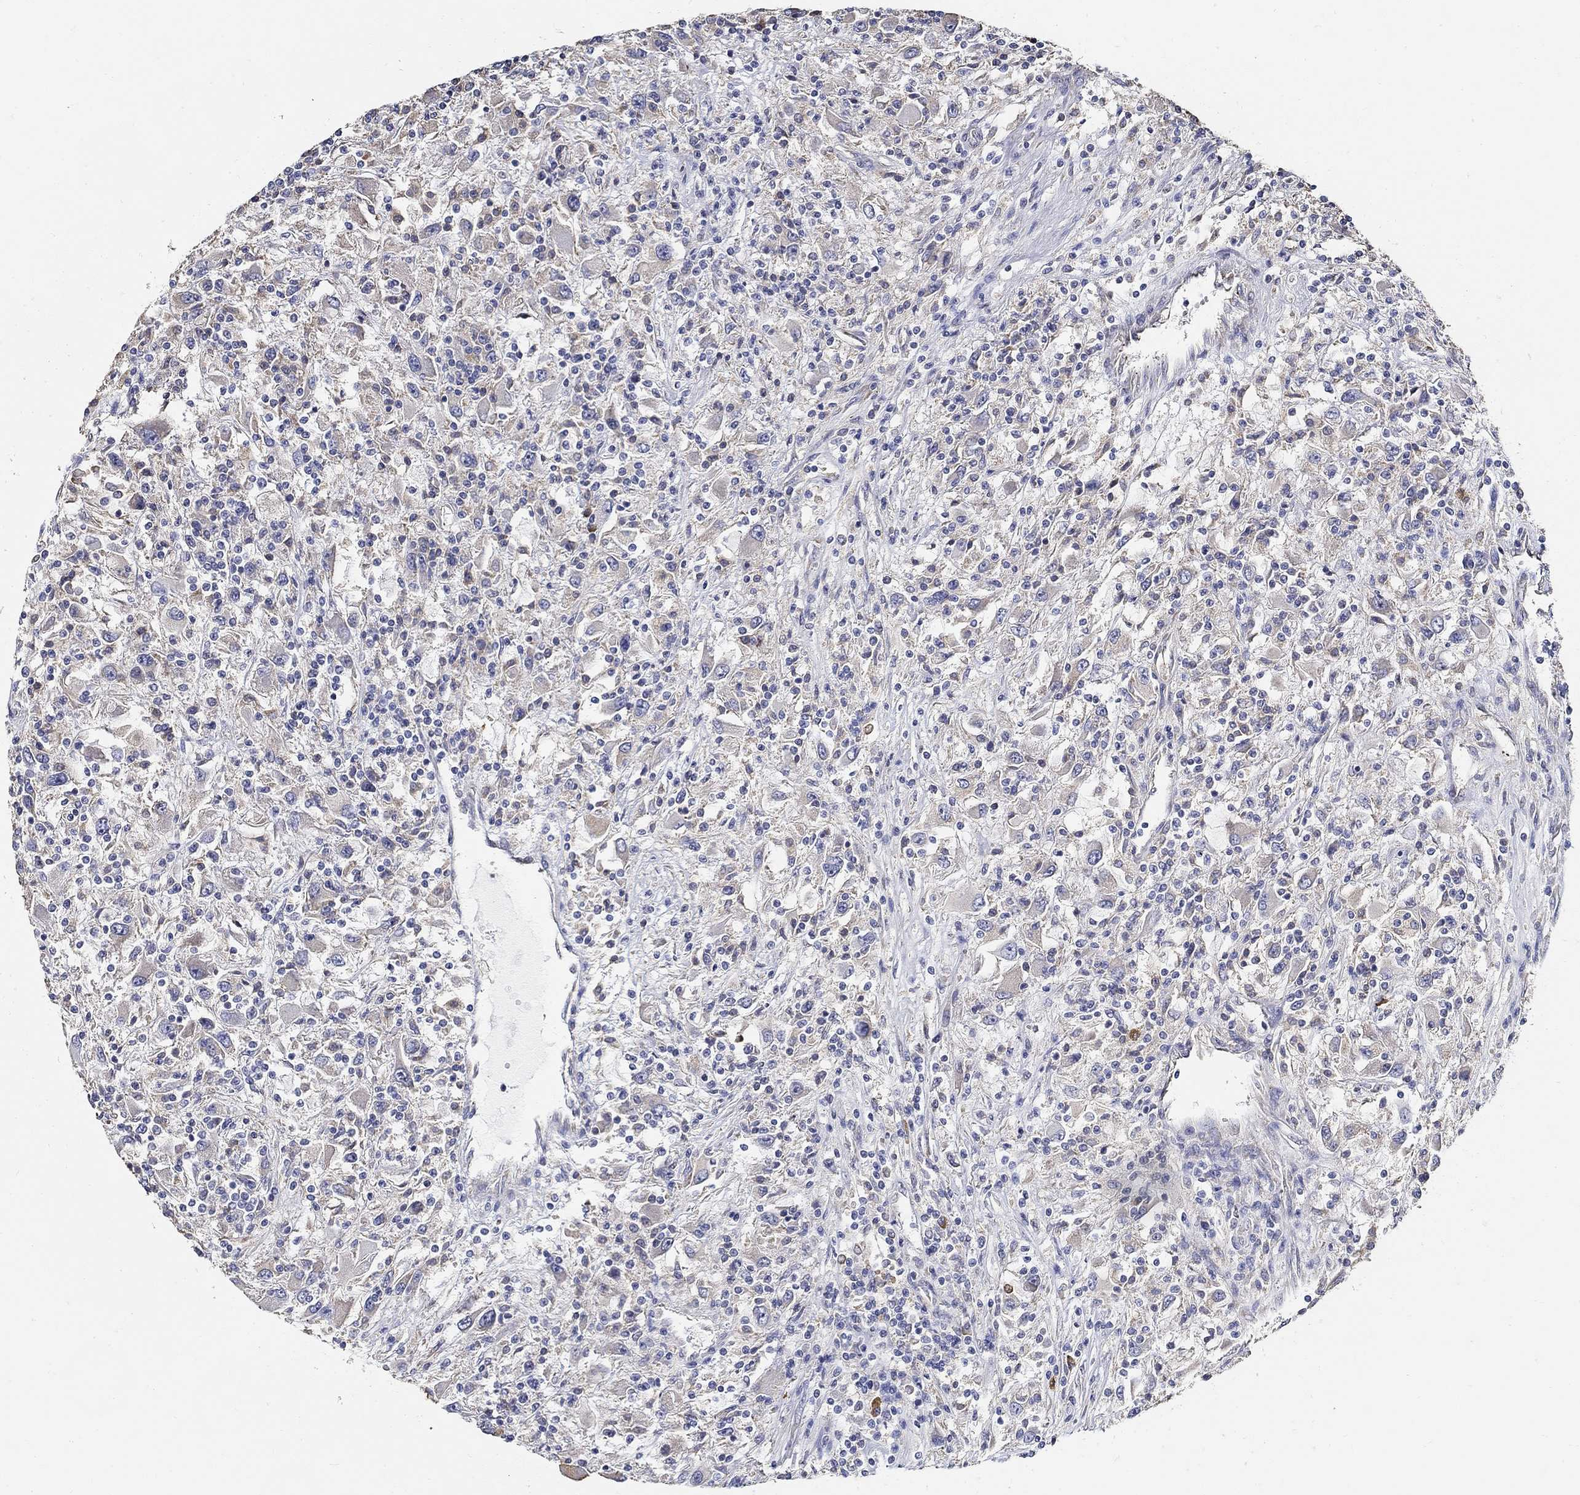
{"staining": {"intensity": "negative", "quantity": "none", "location": "none"}, "tissue": "renal cancer", "cell_type": "Tumor cells", "image_type": "cancer", "snomed": [{"axis": "morphology", "description": "Adenocarcinoma, NOS"}, {"axis": "topography", "description": "Kidney"}], "caption": "A photomicrograph of human adenocarcinoma (renal) is negative for staining in tumor cells.", "gene": "EMILIN3", "patient": {"sex": "female", "age": 67}}